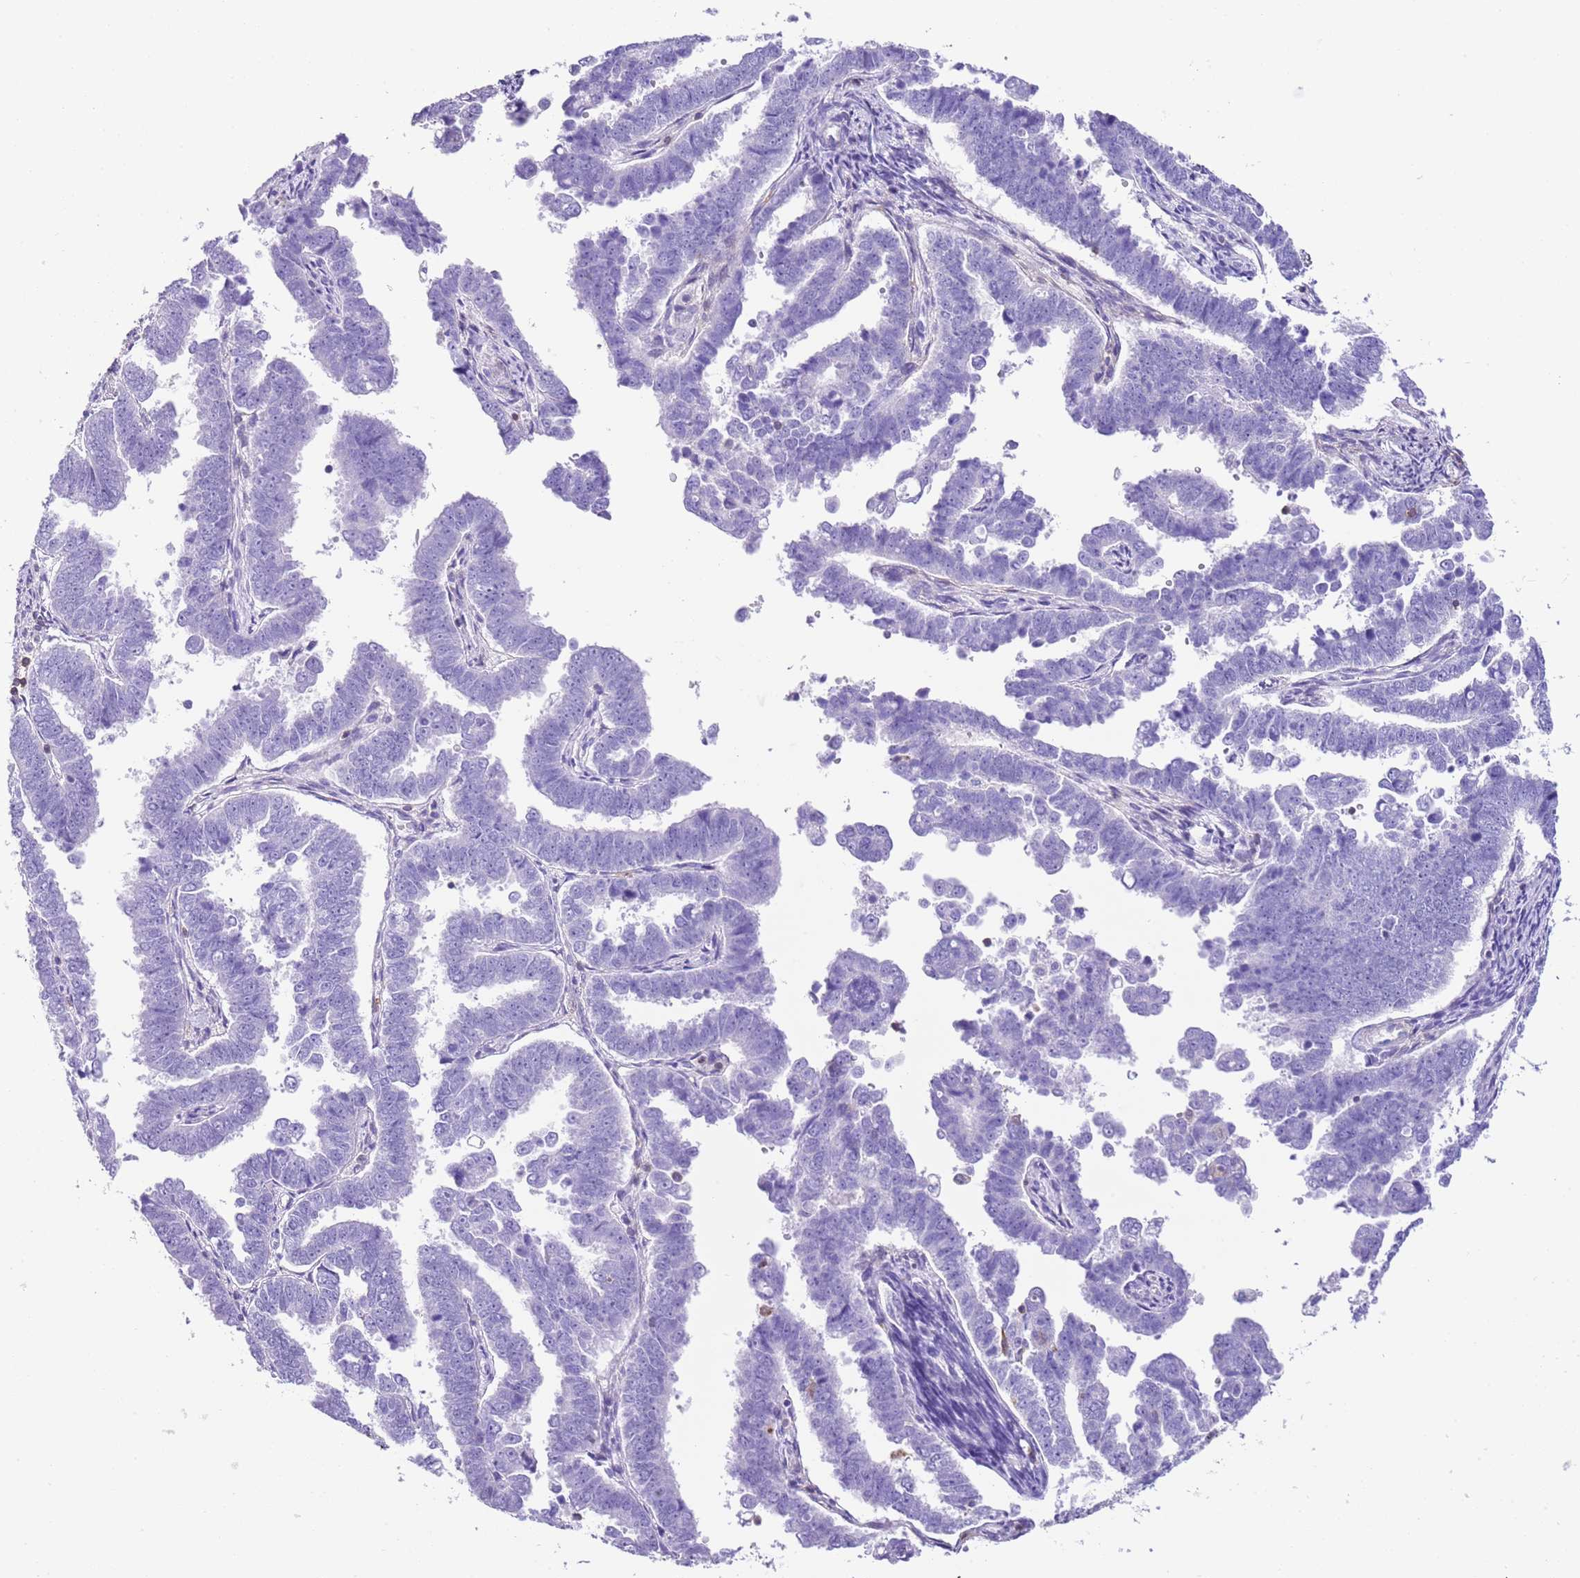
{"staining": {"intensity": "negative", "quantity": "none", "location": "none"}, "tissue": "endometrial cancer", "cell_type": "Tumor cells", "image_type": "cancer", "snomed": [{"axis": "morphology", "description": "Adenocarcinoma, NOS"}, {"axis": "topography", "description": "Endometrium"}], "caption": "Immunohistochemistry histopathology image of neoplastic tissue: adenocarcinoma (endometrial) stained with DAB (3,3'-diaminobenzidine) exhibits no significant protein staining in tumor cells.", "gene": "CNN2", "patient": {"sex": "female", "age": 75}}